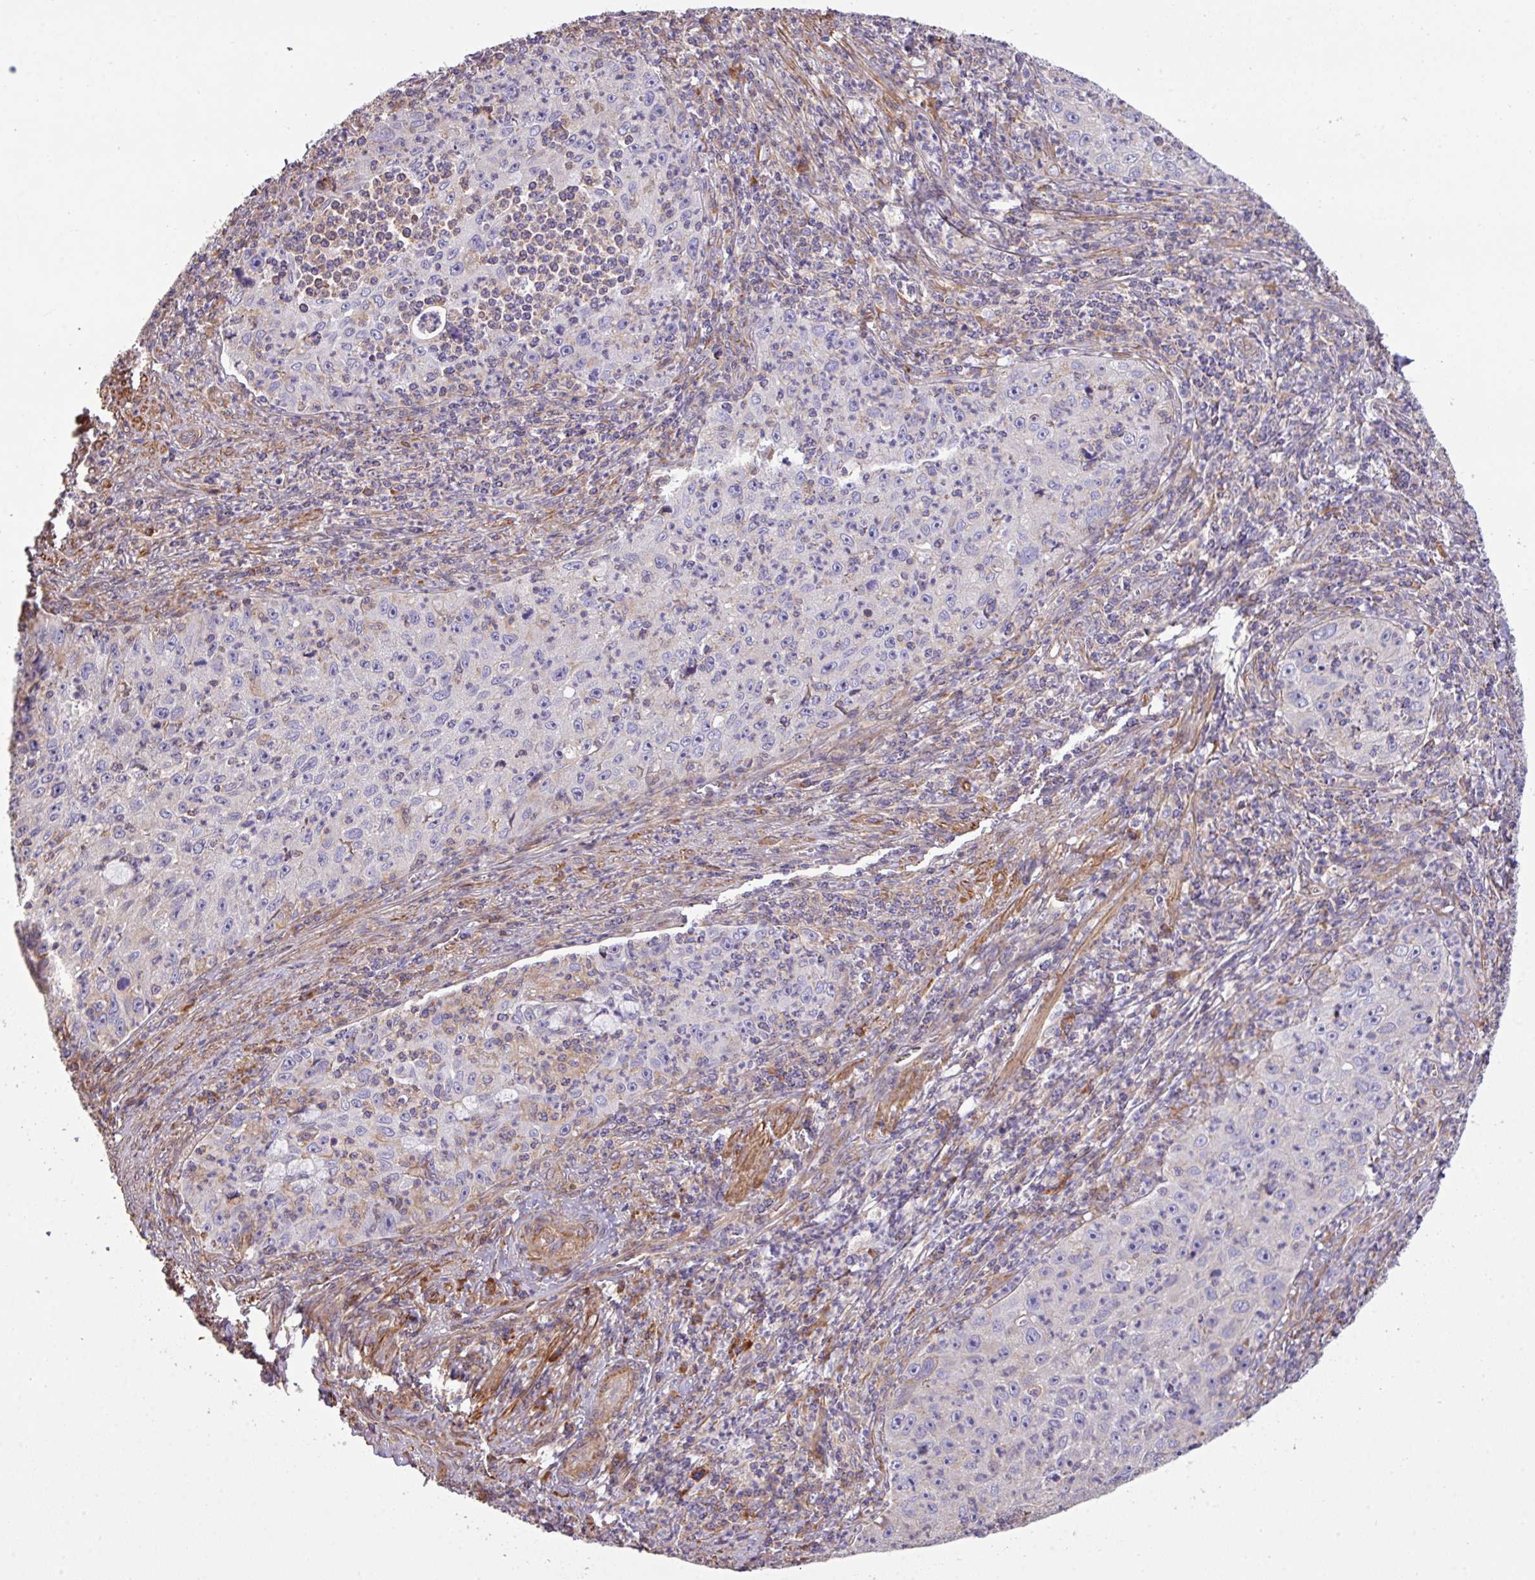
{"staining": {"intensity": "negative", "quantity": "none", "location": "none"}, "tissue": "cervical cancer", "cell_type": "Tumor cells", "image_type": "cancer", "snomed": [{"axis": "morphology", "description": "Squamous cell carcinoma, NOS"}, {"axis": "topography", "description": "Cervix"}], "caption": "The image shows no staining of tumor cells in squamous cell carcinoma (cervical).", "gene": "LRRC41", "patient": {"sex": "female", "age": 30}}